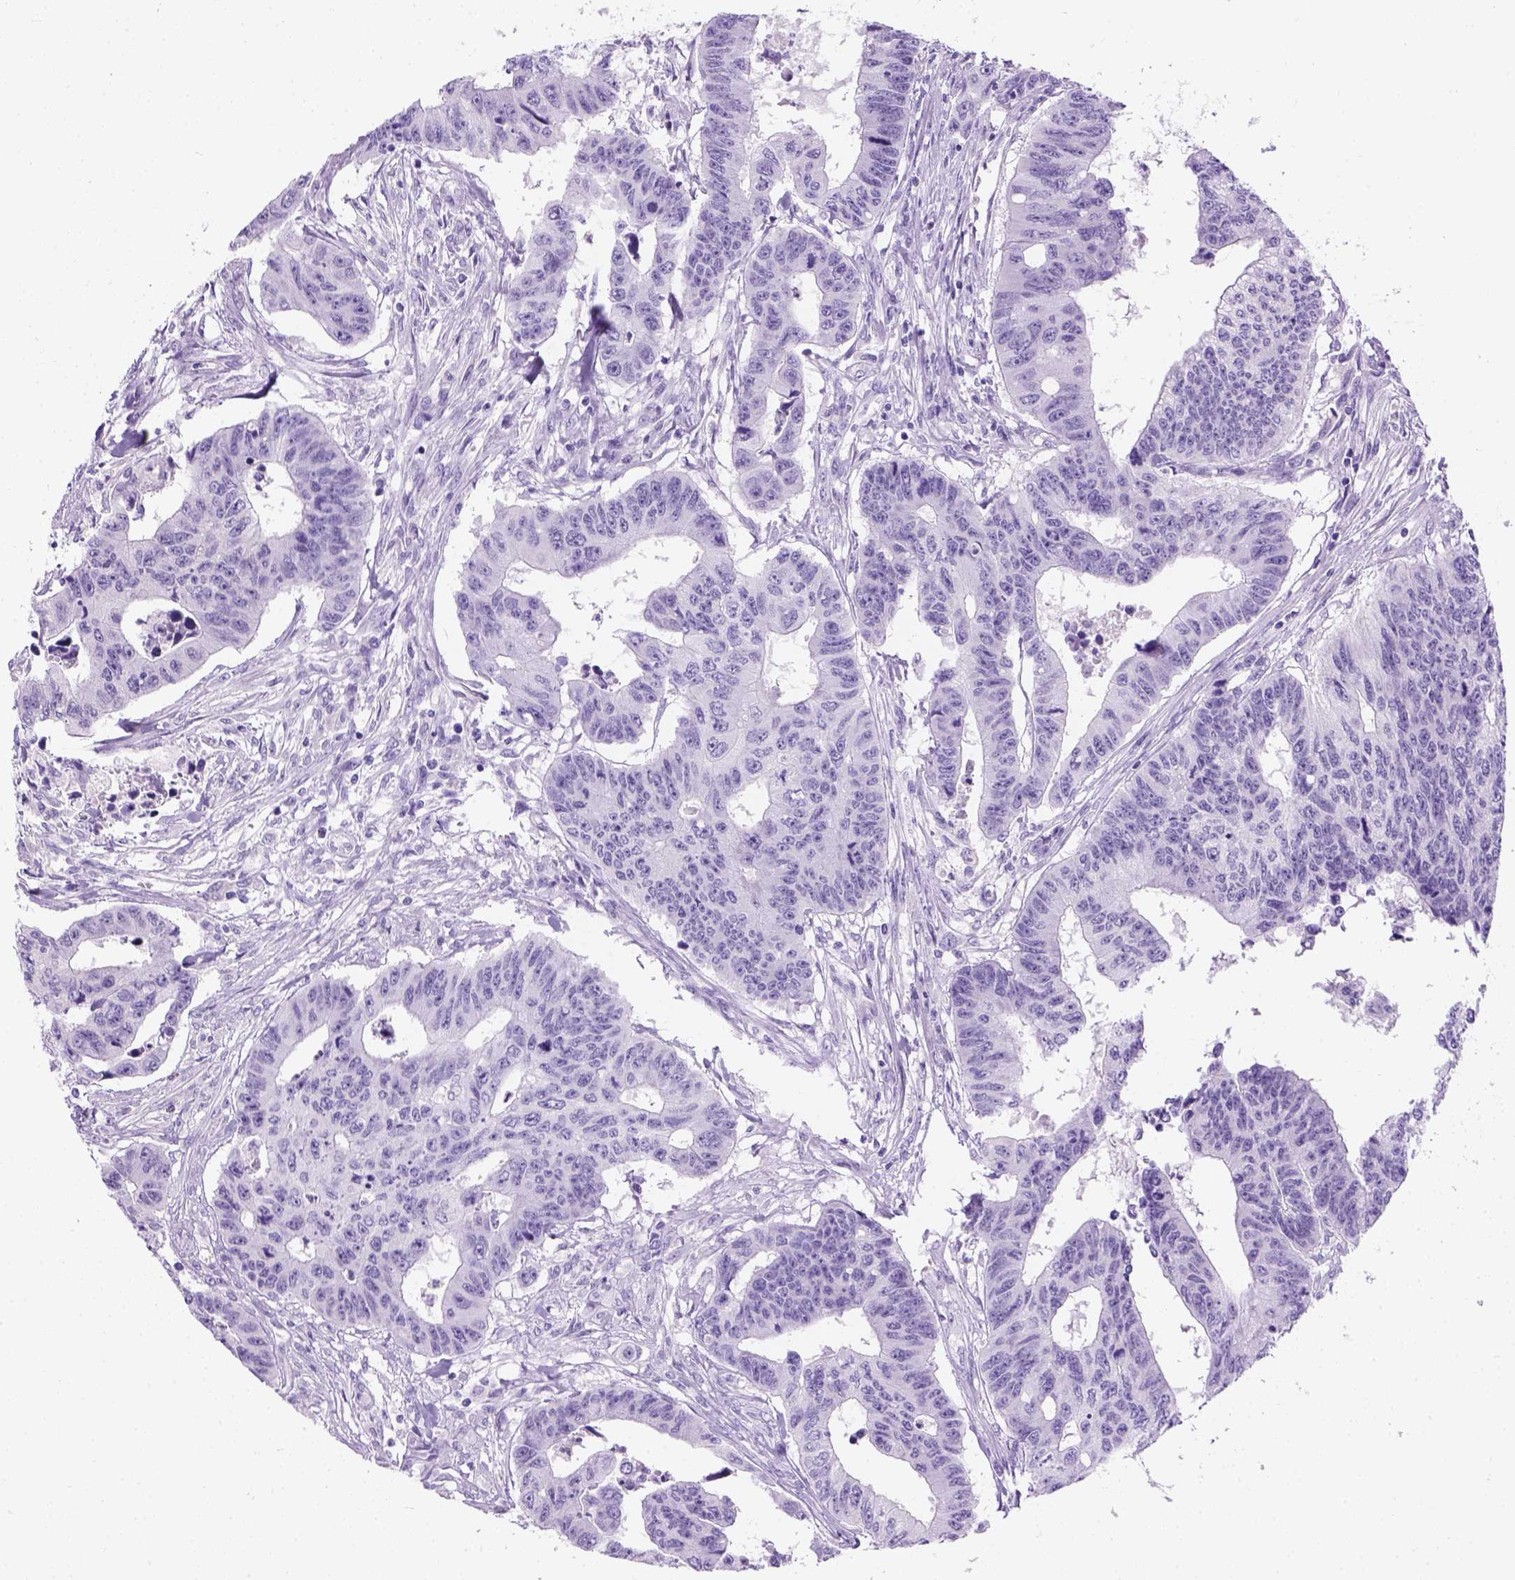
{"staining": {"intensity": "negative", "quantity": "none", "location": "none"}, "tissue": "colorectal cancer", "cell_type": "Tumor cells", "image_type": "cancer", "snomed": [{"axis": "morphology", "description": "Adenocarcinoma, NOS"}, {"axis": "topography", "description": "Rectum"}], "caption": "Protein analysis of colorectal cancer demonstrates no significant positivity in tumor cells.", "gene": "TMEM38A", "patient": {"sex": "female", "age": 85}}